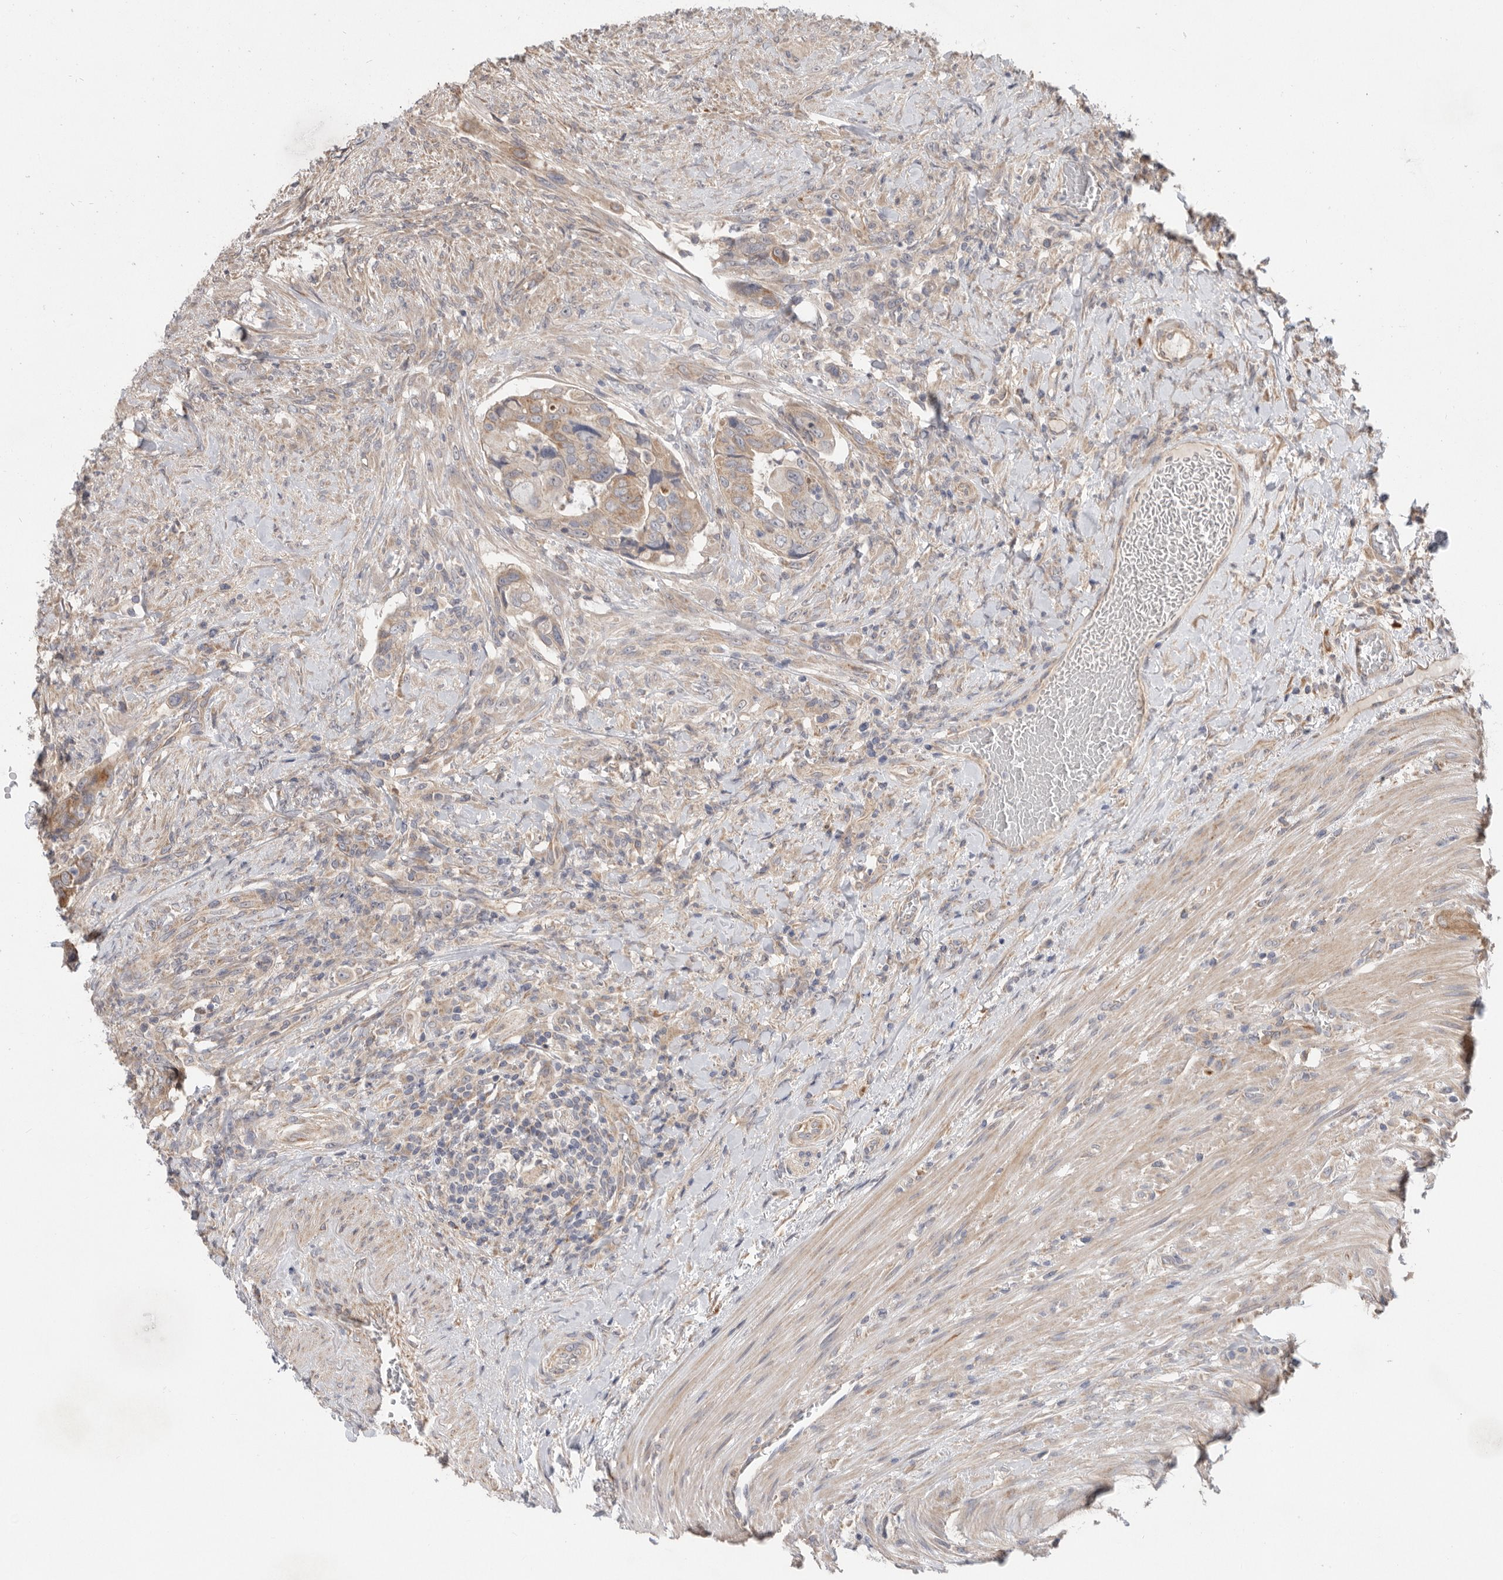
{"staining": {"intensity": "moderate", "quantity": "25%-75%", "location": "cytoplasmic/membranous"}, "tissue": "colorectal cancer", "cell_type": "Tumor cells", "image_type": "cancer", "snomed": [{"axis": "morphology", "description": "Adenocarcinoma, NOS"}, {"axis": "topography", "description": "Rectum"}], "caption": "Moderate cytoplasmic/membranous protein positivity is appreciated in approximately 25%-75% of tumor cells in colorectal cancer (adenocarcinoma). The protein of interest is shown in brown color, while the nuclei are stained blue.", "gene": "MTFR1L", "patient": {"sex": "male", "age": 63}}